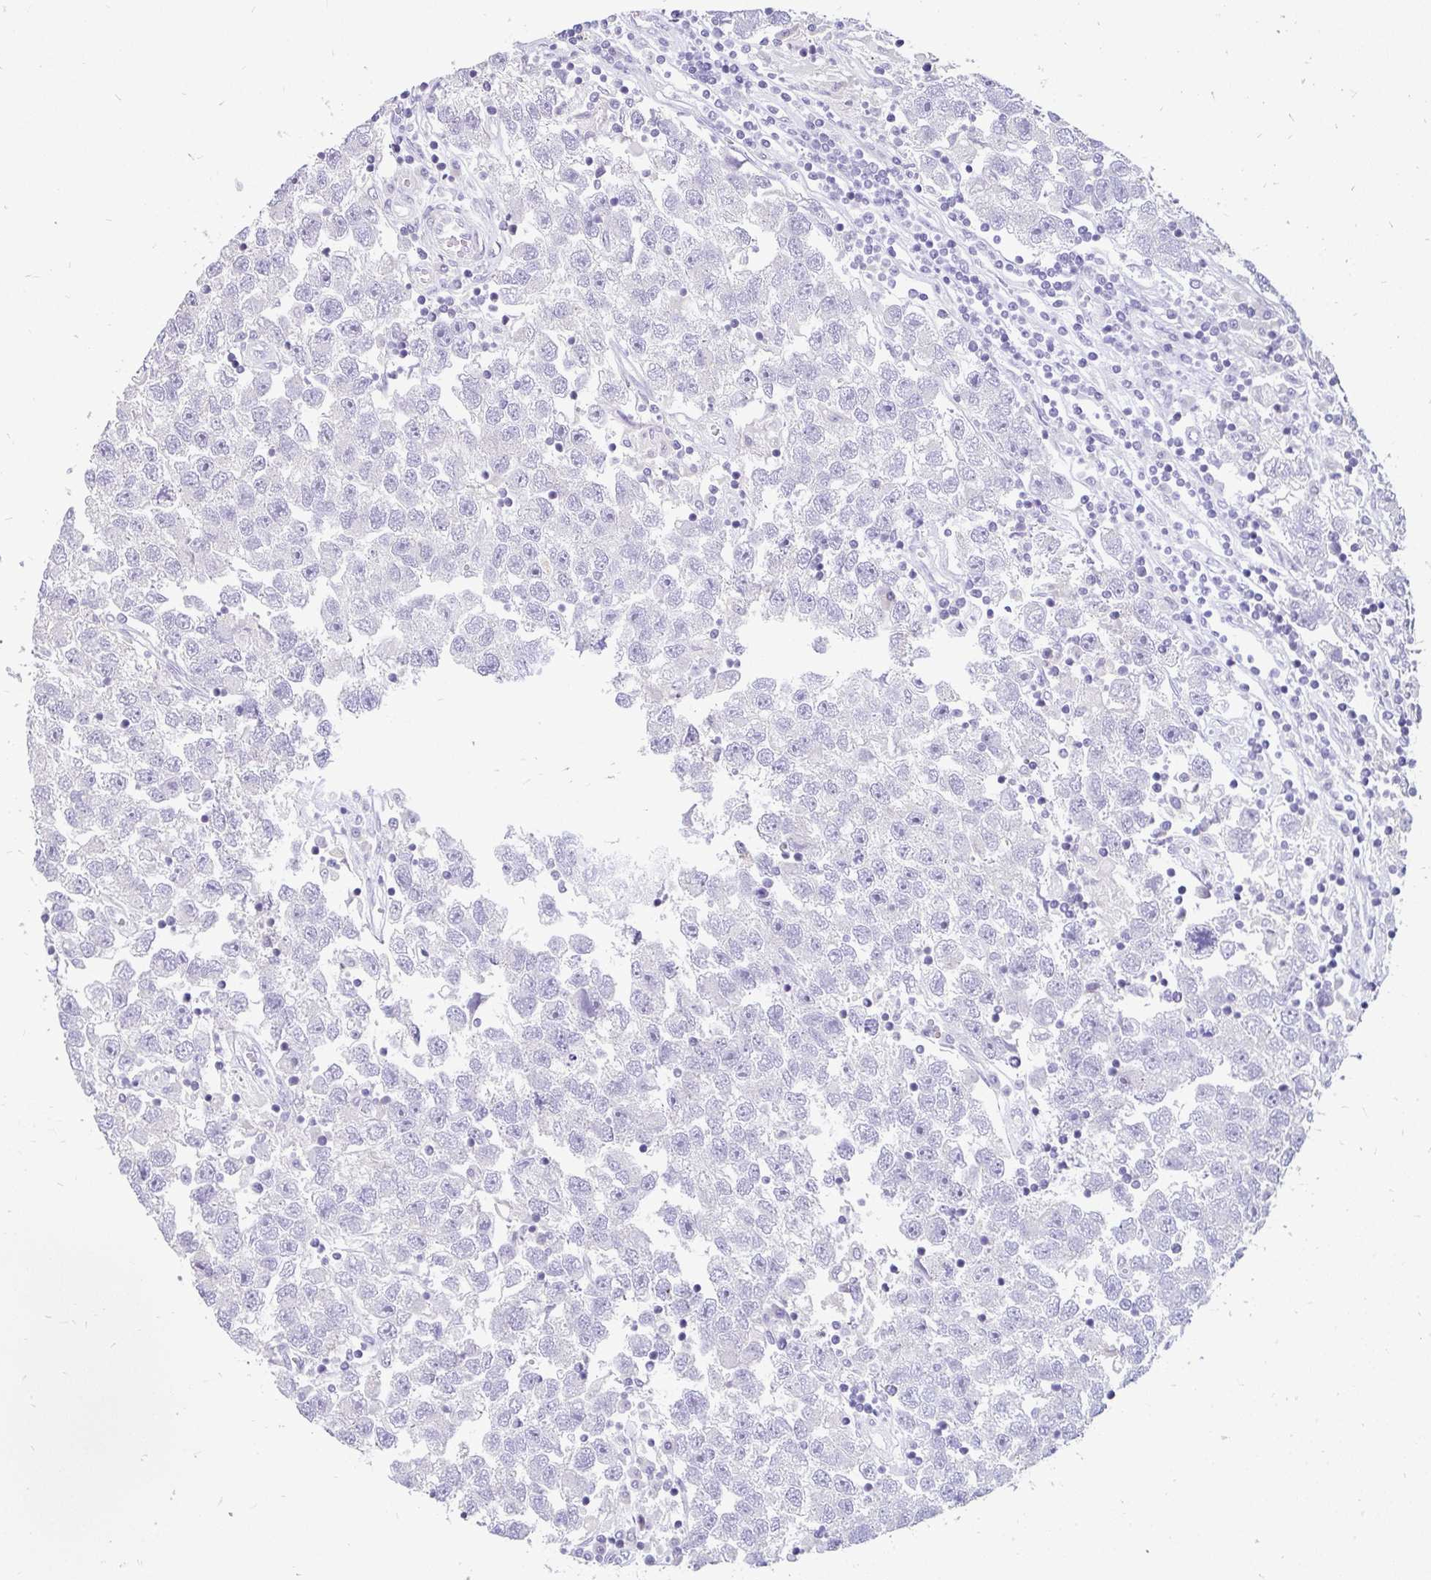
{"staining": {"intensity": "negative", "quantity": "none", "location": "none"}, "tissue": "testis cancer", "cell_type": "Tumor cells", "image_type": "cancer", "snomed": [{"axis": "morphology", "description": "Seminoma, NOS"}, {"axis": "topography", "description": "Testis"}], "caption": "Immunohistochemical staining of testis seminoma demonstrates no significant staining in tumor cells.", "gene": "INTS5", "patient": {"sex": "male", "age": 26}}